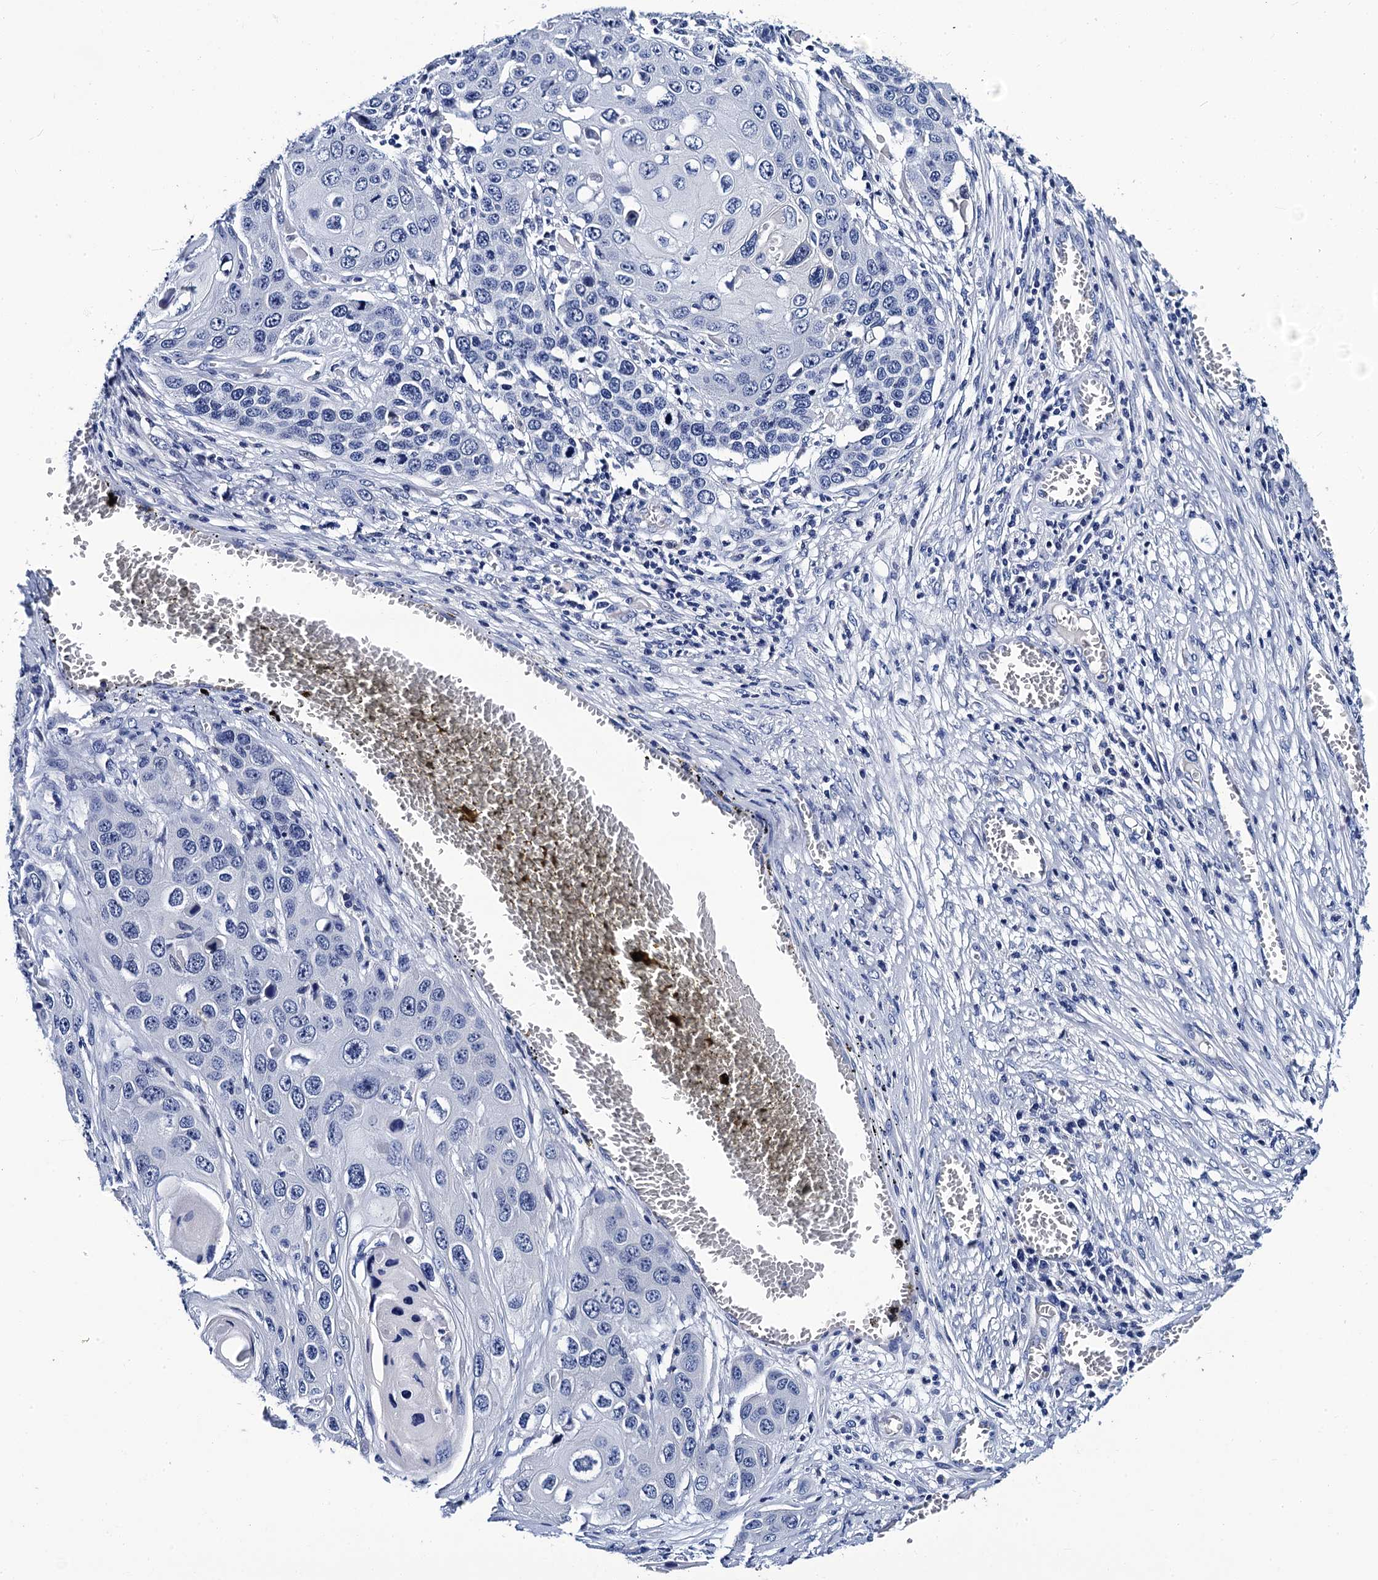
{"staining": {"intensity": "negative", "quantity": "none", "location": "none"}, "tissue": "skin cancer", "cell_type": "Tumor cells", "image_type": "cancer", "snomed": [{"axis": "morphology", "description": "Squamous cell carcinoma, NOS"}, {"axis": "topography", "description": "Skin"}], "caption": "This photomicrograph is of skin cancer stained with immunohistochemistry to label a protein in brown with the nuclei are counter-stained blue. There is no positivity in tumor cells.", "gene": "LRRC30", "patient": {"sex": "male", "age": 55}}